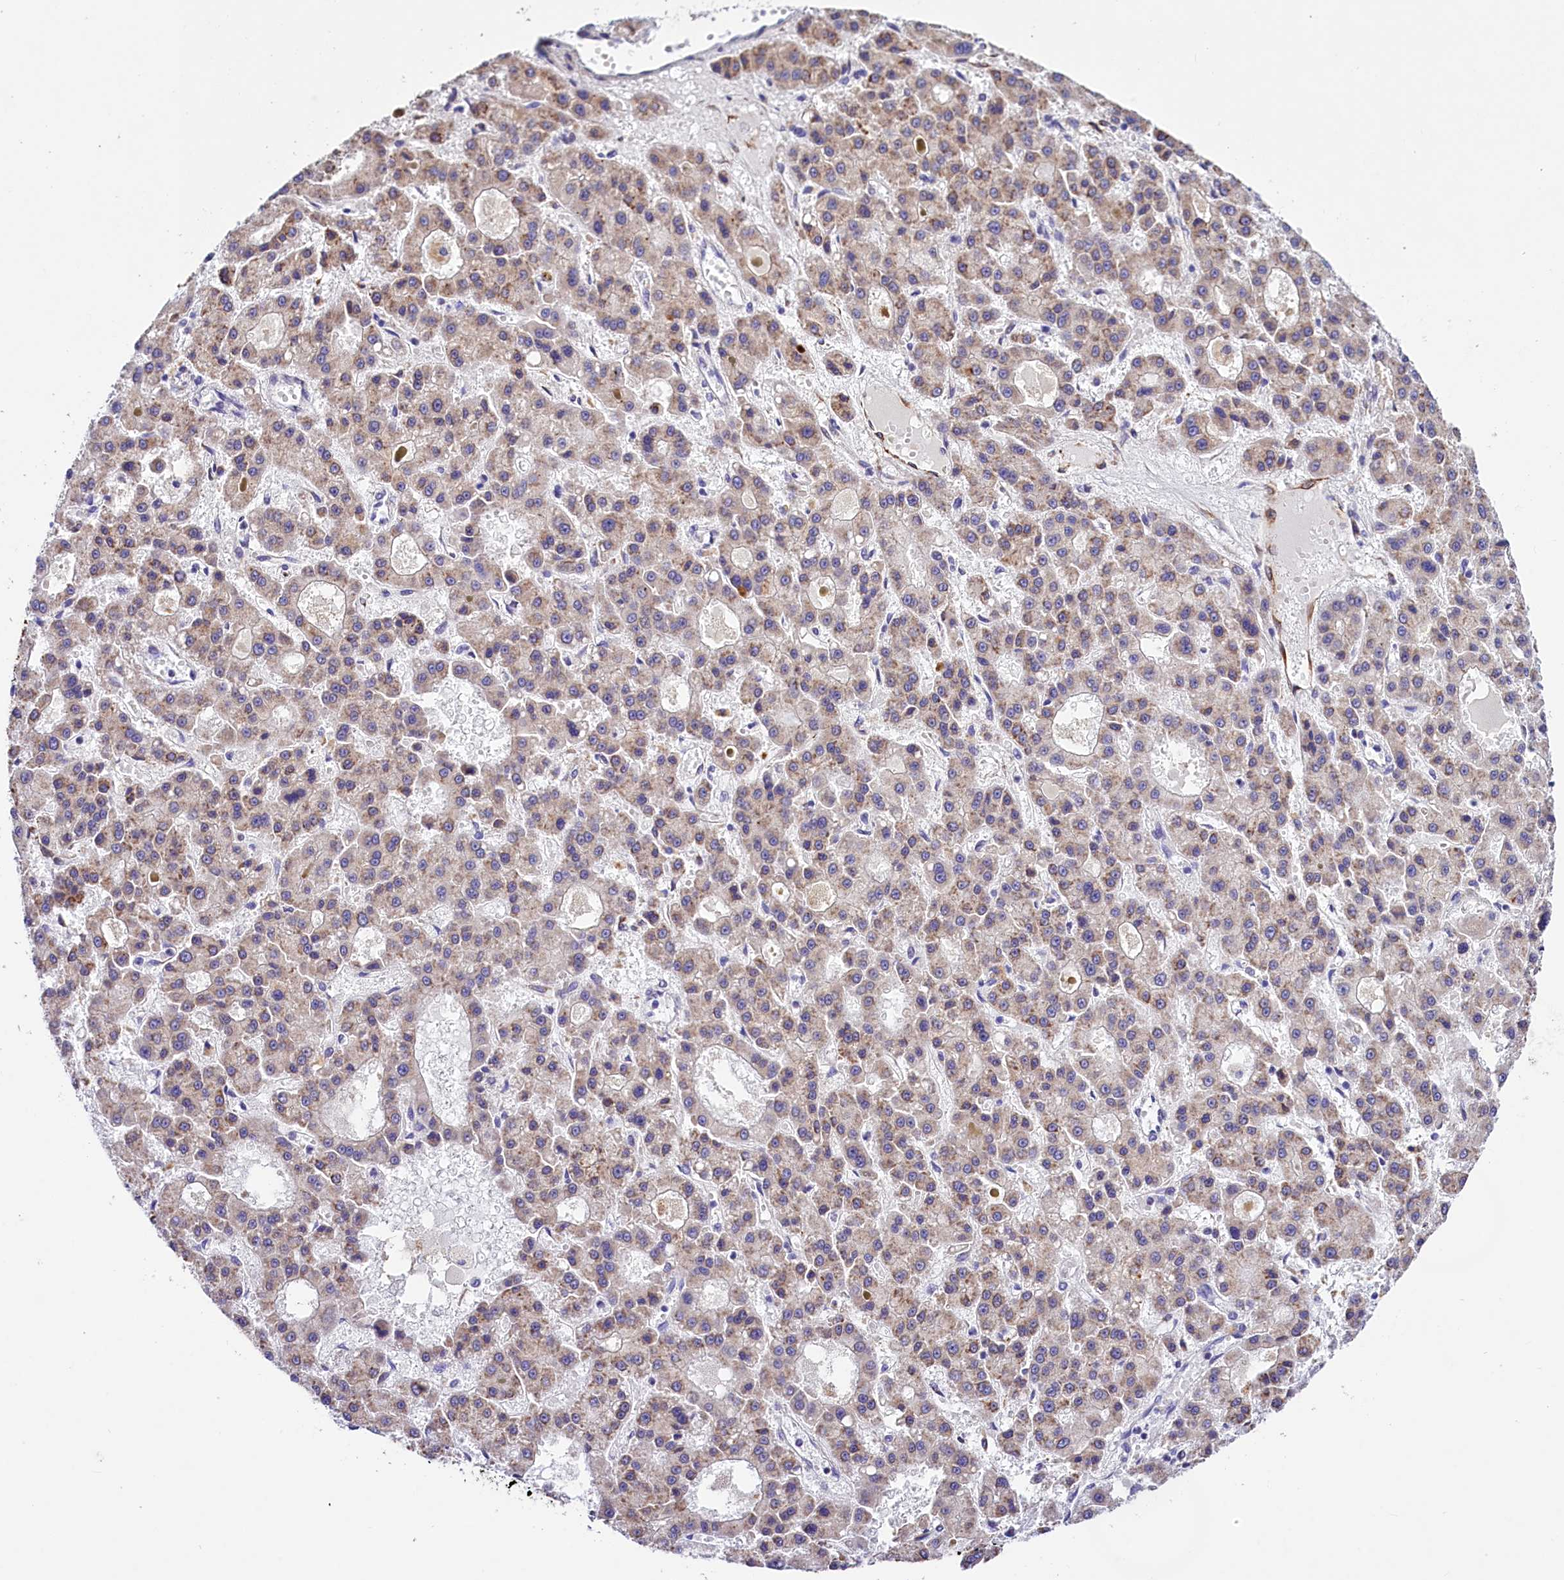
{"staining": {"intensity": "weak", "quantity": "25%-75%", "location": "cytoplasmic/membranous"}, "tissue": "liver cancer", "cell_type": "Tumor cells", "image_type": "cancer", "snomed": [{"axis": "morphology", "description": "Carcinoma, Hepatocellular, NOS"}, {"axis": "topography", "description": "Liver"}], "caption": "This is an image of immunohistochemistry staining of liver hepatocellular carcinoma, which shows weak positivity in the cytoplasmic/membranous of tumor cells.", "gene": "ITGA1", "patient": {"sex": "male", "age": 70}}